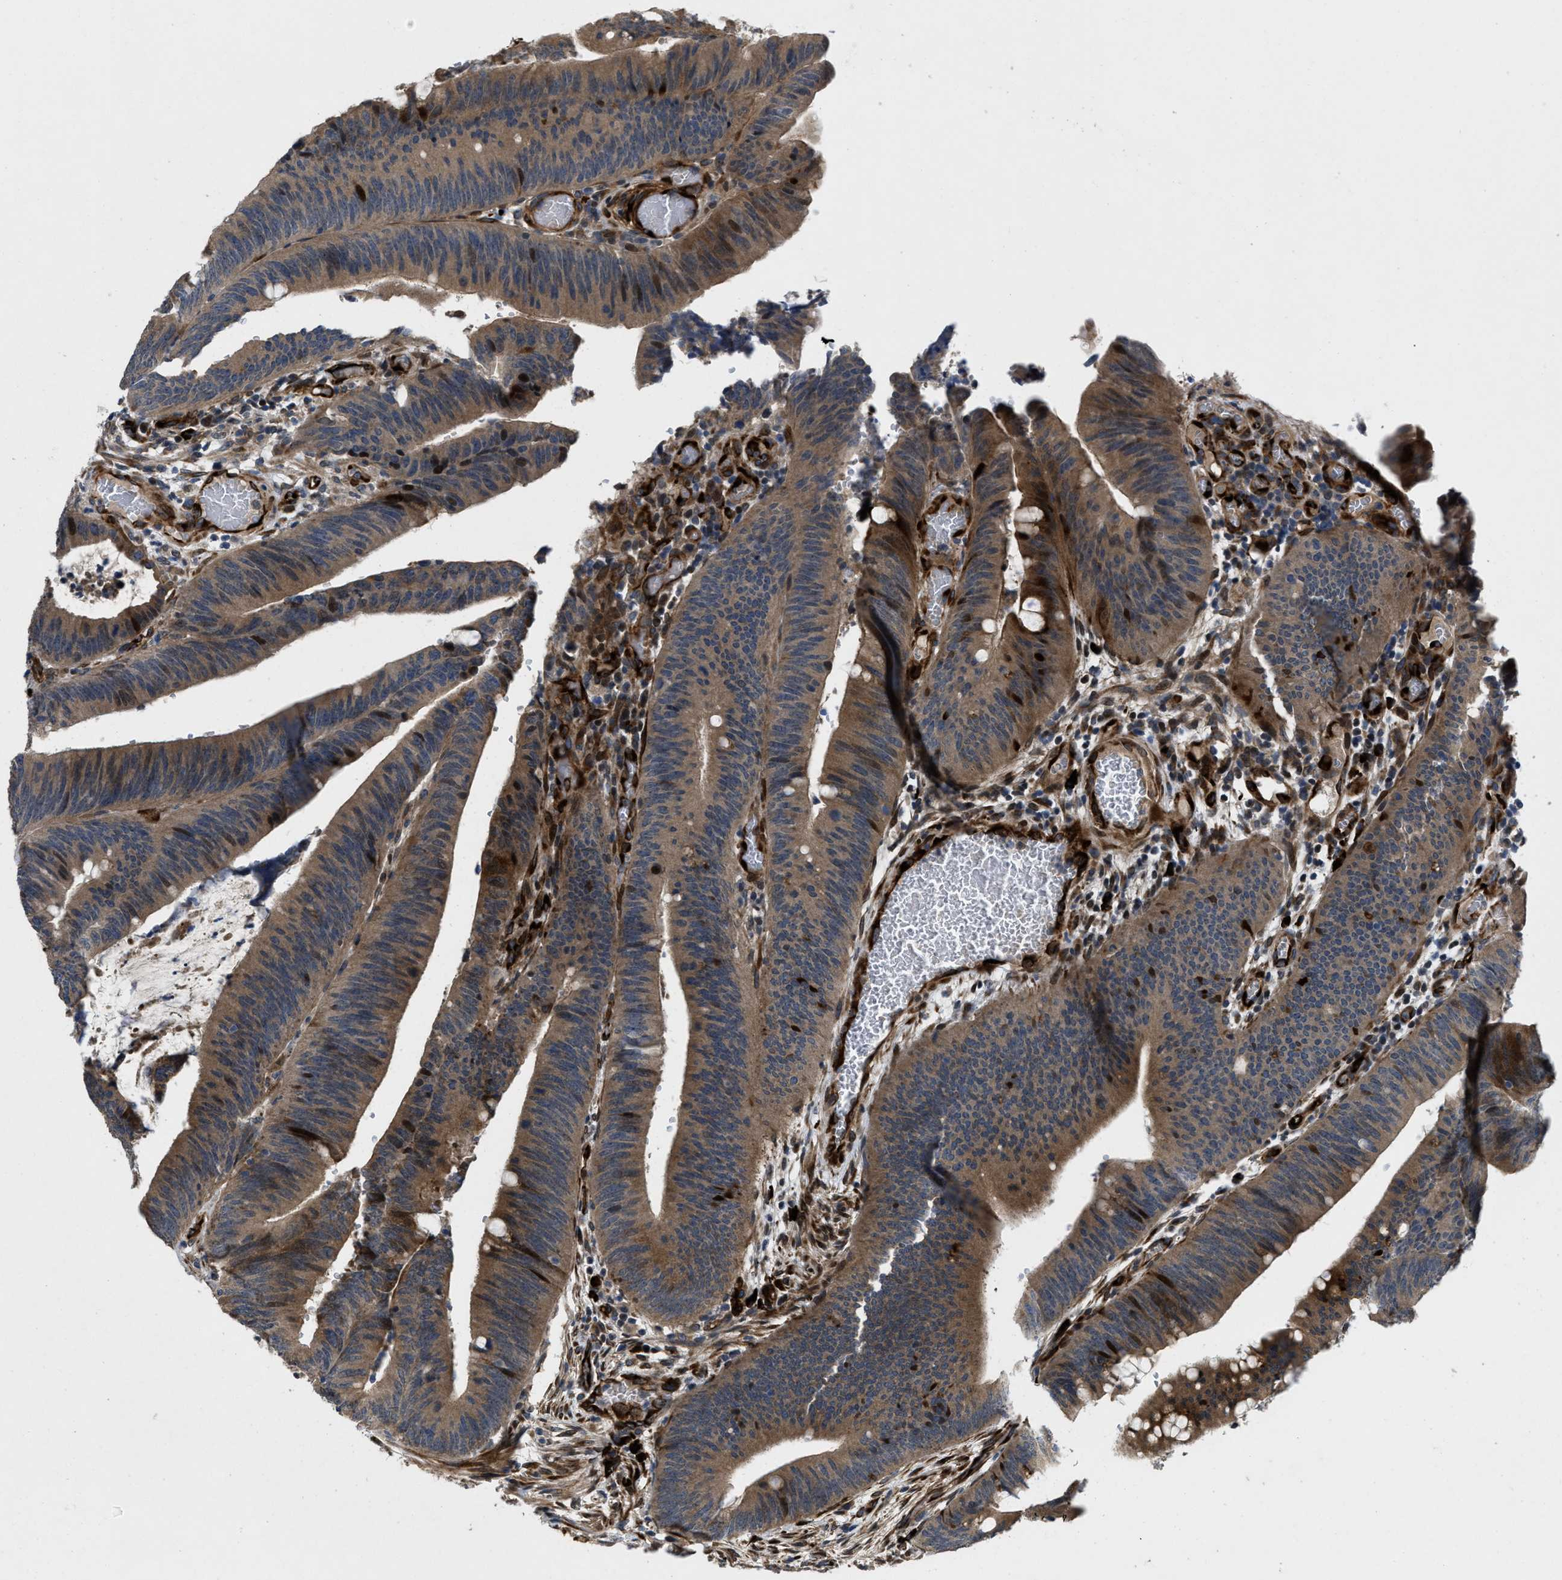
{"staining": {"intensity": "moderate", "quantity": ">75%", "location": "cytoplasmic/membranous,nuclear"}, "tissue": "colorectal cancer", "cell_type": "Tumor cells", "image_type": "cancer", "snomed": [{"axis": "morphology", "description": "Normal tissue, NOS"}, {"axis": "morphology", "description": "Adenocarcinoma, NOS"}, {"axis": "topography", "description": "Rectum"}], "caption": "Protein expression analysis of colorectal cancer exhibits moderate cytoplasmic/membranous and nuclear positivity in about >75% of tumor cells.", "gene": "HSPA12B", "patient": {"sex": "female", "age": 66}}